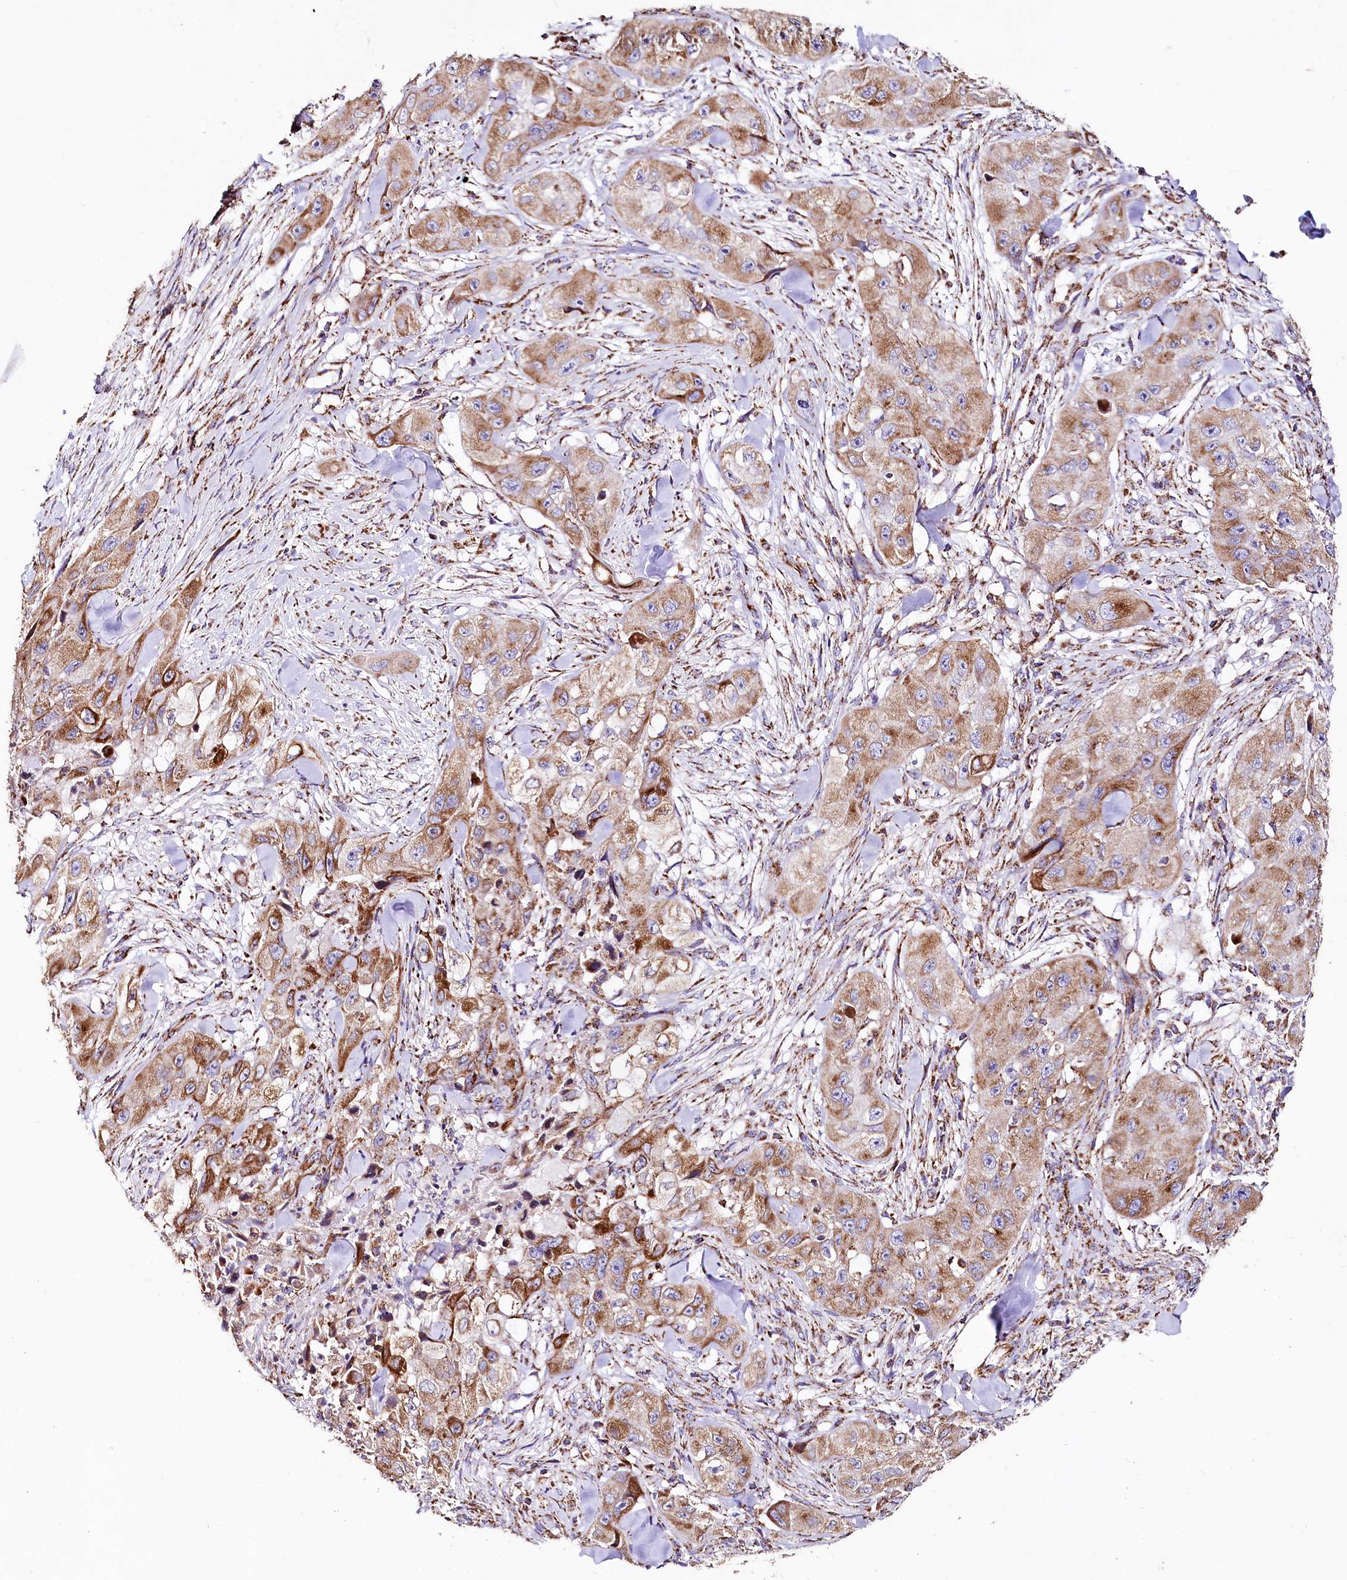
{"staining": {"intensity": "moderate", "quantity": ">75%", "location": "cytoplasmic/membranous"}, "tissue": "skin cancer", "cell_type": "Tumor cells", "image_type": "cancer", "snomed": [{"axis": "morphology", "description": "Squamous cell carcinoma, NOS"}, {"axis": "topography", "description": "Skin"}, {"axis": "topography", "description": "Subcutis"}], "caption": "Brown immunohistochemical staining in human skin cancer (squamous cell carcinoma) displays moderate cytoplasmic/membranous staining in approximately >75% of tumor cells. (brown staining indicates protein expression, while blue staining denotes nuclei).", "gene": "APLP2", "patient": {"sex": "male", "age": 73}}